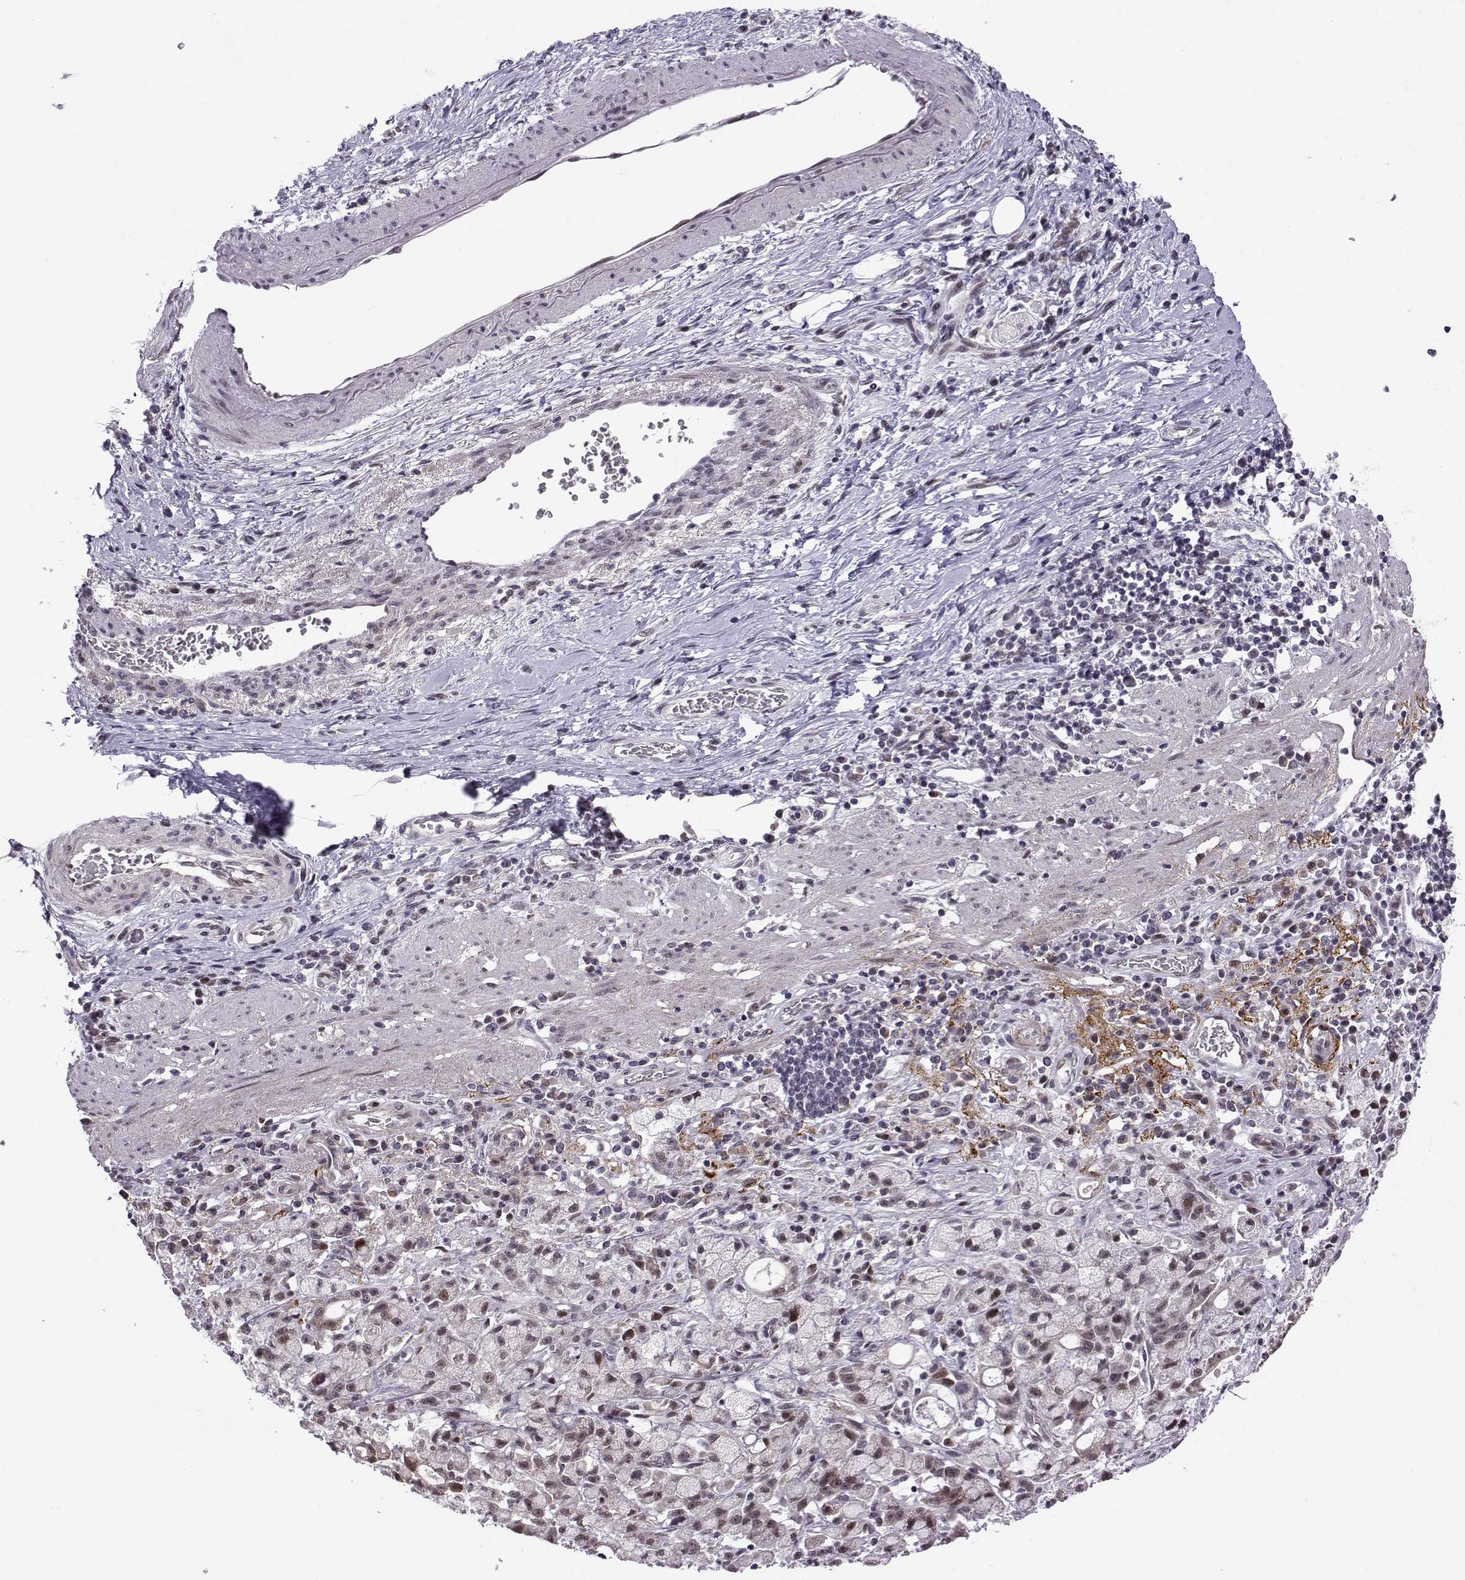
{"staining": {"intensity": "weak", "quantity": "<25%", "location": "nuclear"}, "tissue": "stomach cancer", "cell_type": "Tumor cells", "image_type": "cancer", "snomed": [{"axis": "morphology", "description": "Adenocarcinoma, NOS"}, {"axis": "topography", "description": "Stomach"}], "caption": "Tumor cells are negative for protein expression in human stomach cancer. (DAB immunohistochemistry visualized using brightfield microscopy, high magnification).", "gene": "FGF3", "patient": {"sex": "male", "age": 58}}